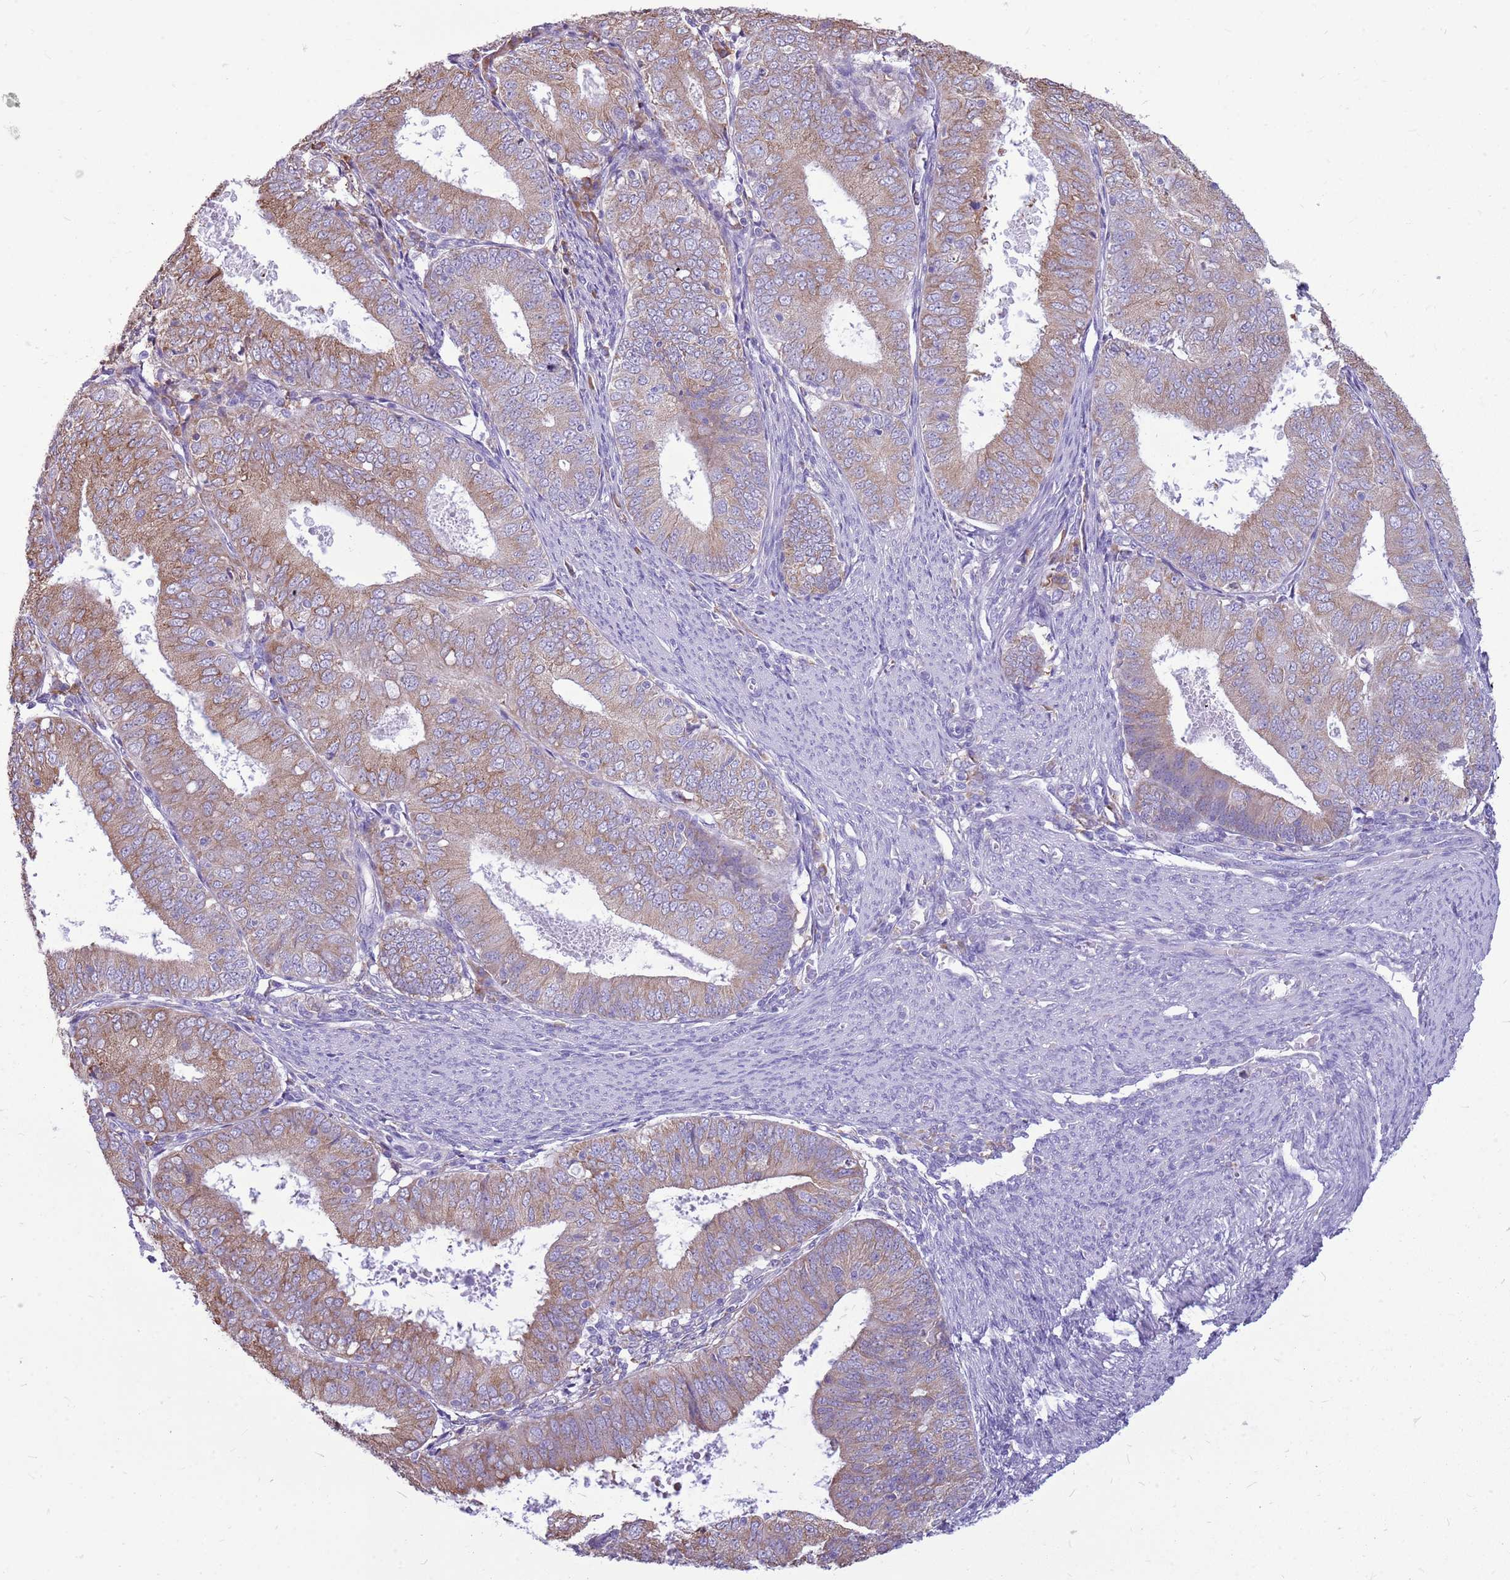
{"staining": {"intensity": "weak", "quantity": ">75%", "location": "cytoplasmic/membranous"}, "tissue": "endometrial cancer", "cell_type": "Tumor cells", "image_type": "cancer", "snomed": [{"axis": "morphology", "description": "Adenocarcinoma, NOS"}, {"axis": "topography", "description": "Endometrium"}], "caption": "Immunohistochemical staining of adenocarcinoma (endometrial) demonstrates low levels of weak cytoplasmic/membranous protein positivity in approximately >75% of tumor cells. (IHC, brightfield microscopy, high magnification).", "gene": "KCTD19", "patient": {"sex": "female", "age": 57}}